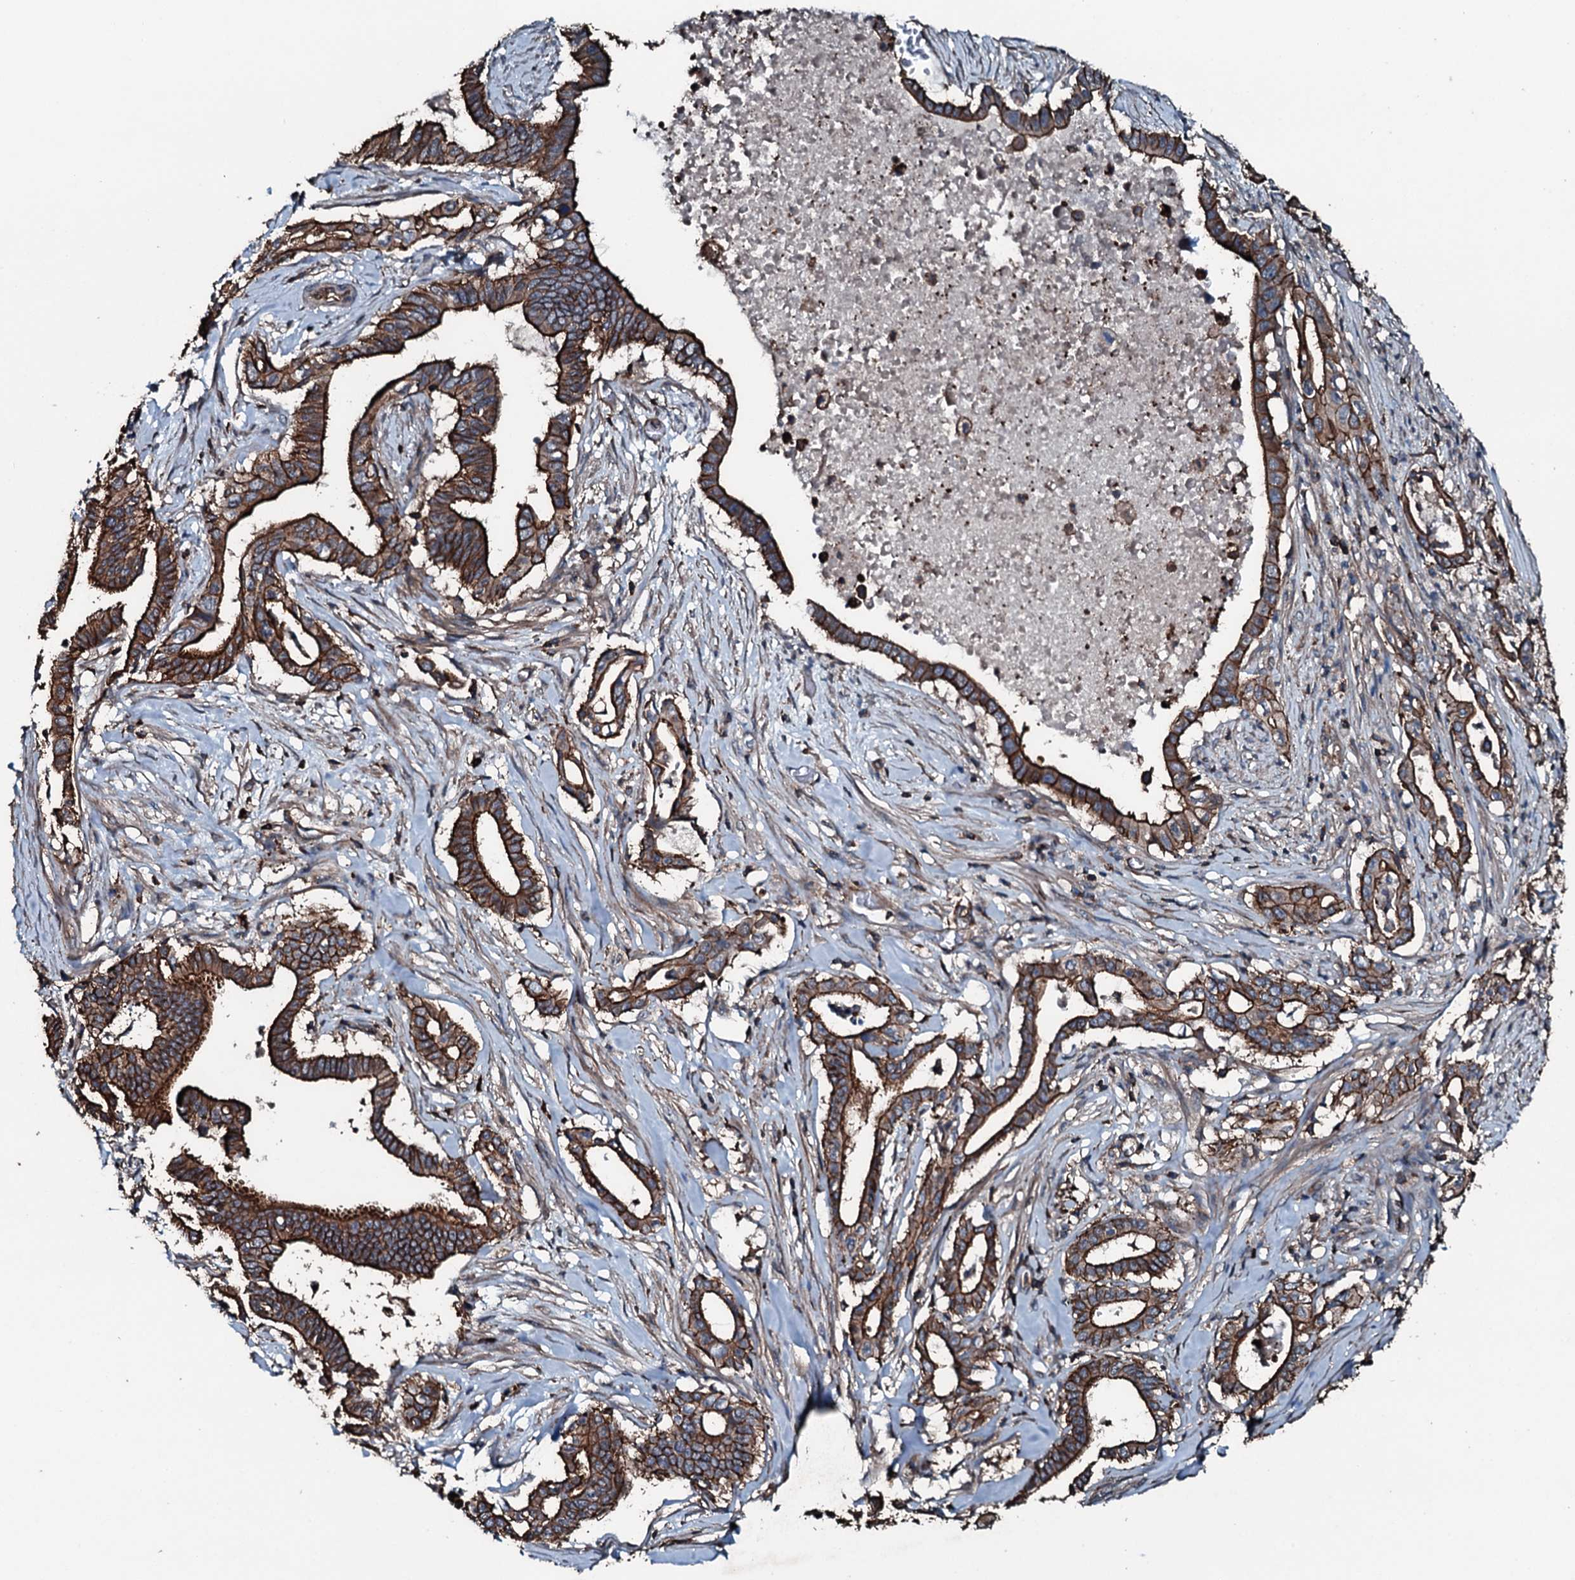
{"staining": {"intensity": "strong", "quantity": ">75%", "location": "cytoplasmic/membranous"}, "tissue": "pancreatic cancer", "cell_type": "Tumor cells", "image_type": "cancer", "snomed": [{"axis": "morphology", "description": "Adenocarcinoma, NOS"}, {"axis": "topography", "description": "Pancreas"}], "caption": "Human adenocarcinoma (pancreatic) stained for a protein (brown) shows strong cytoplasmic/membranous positive positivity in about >75% of tumor cells.", "gene": "SLC25A38", "patient": {"sex": "female", "age": 77}}